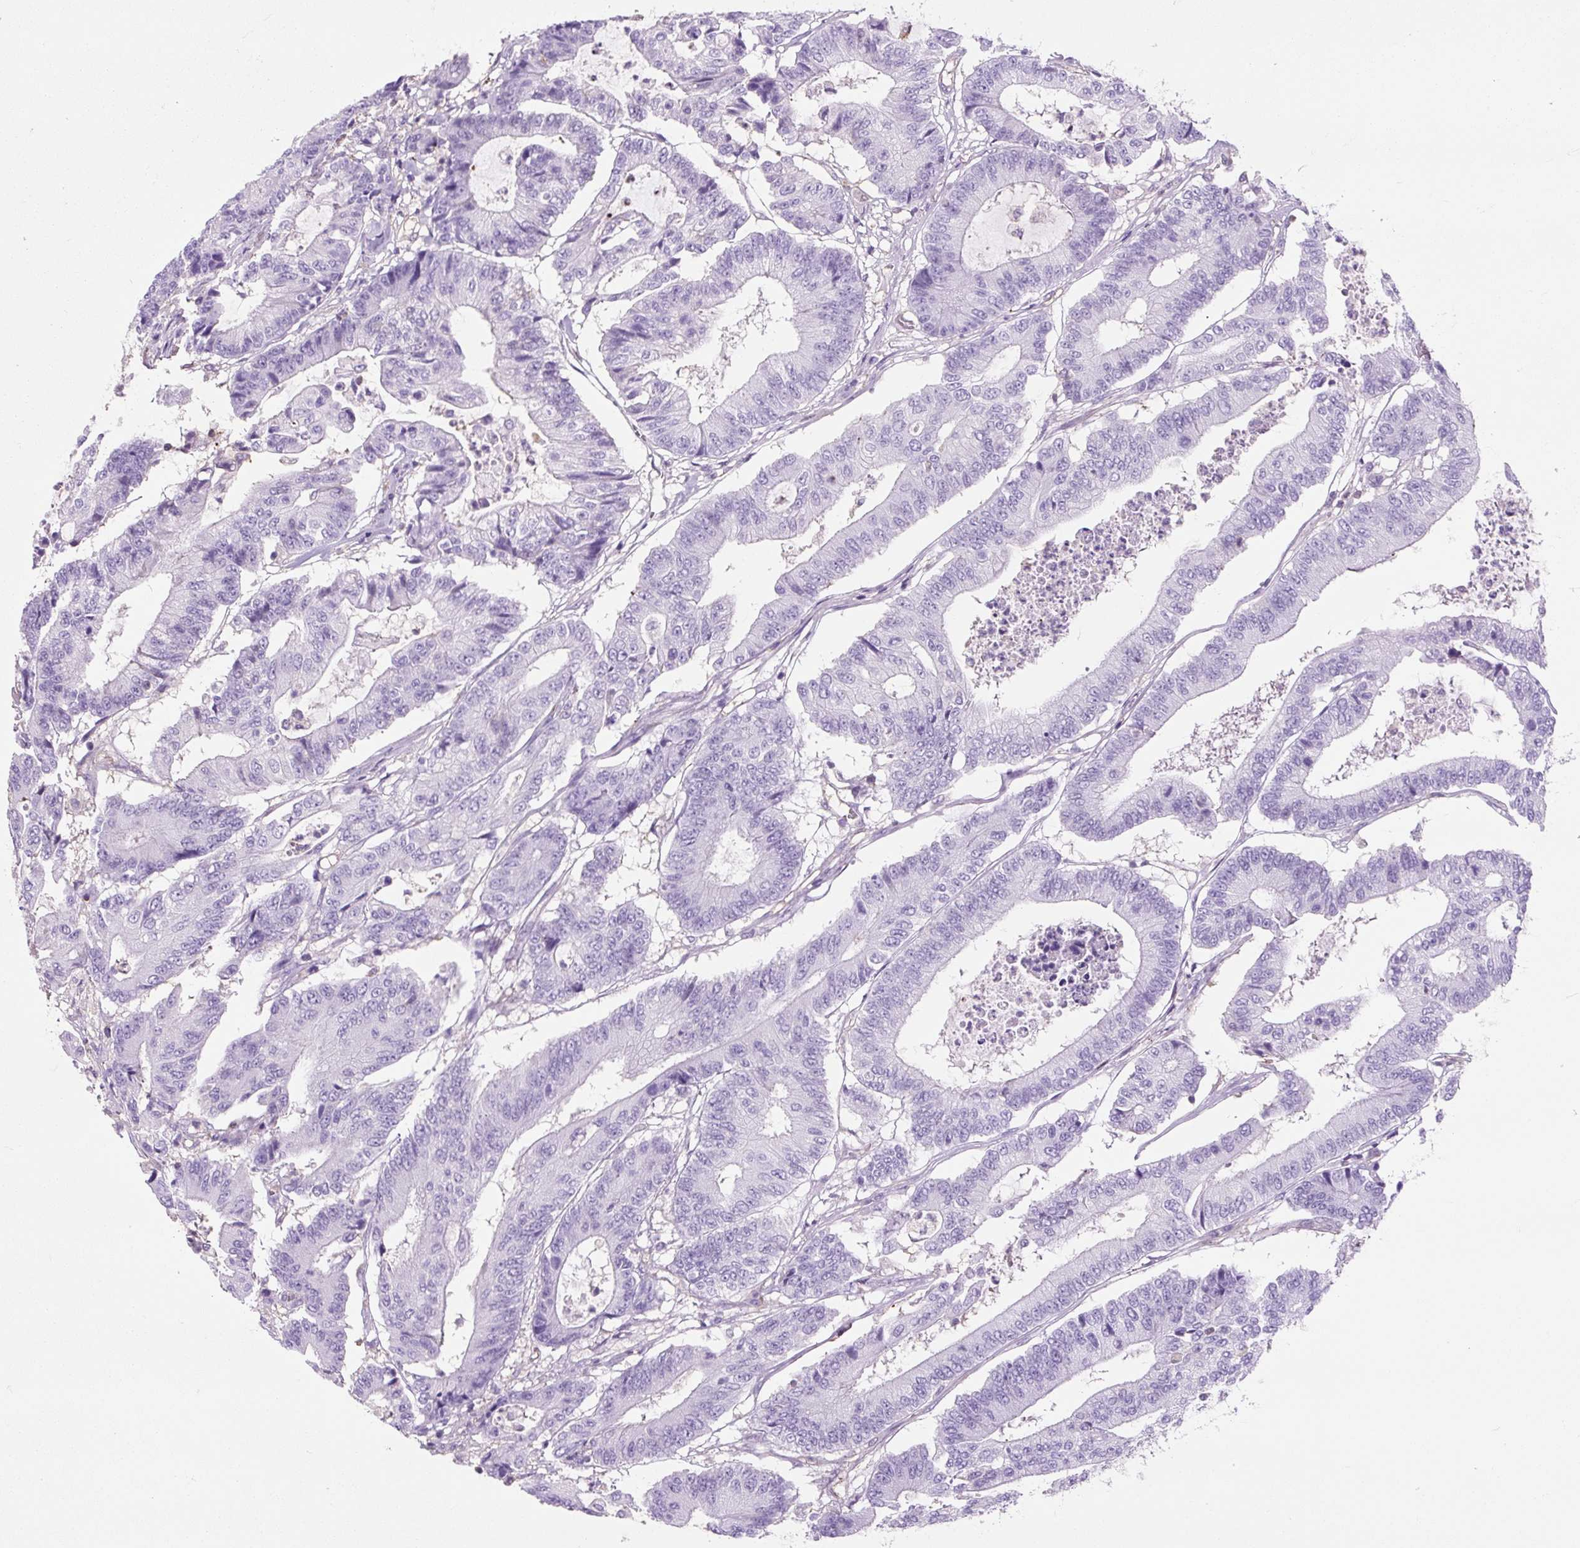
{"staining": {"intensity": "negative", "quantity": "none", "location": "none"}, "tissue": "colorectal cancer", "cell_type": "Tumor cells", "image_type": "cancer", "snomed": [{"axis": "morphology", "description": "Adenocarcinoma, NOS"}, {"axis": "topography", "description": "Colon"}], "caption": "High power microscopy image of an immunohistochemistry micrograph of adenocarcinoma (colorectal), revealing no significant staining in tumor cells.", "gene": "OR10A7", "patient": {"sex": "female", "age": 84}}